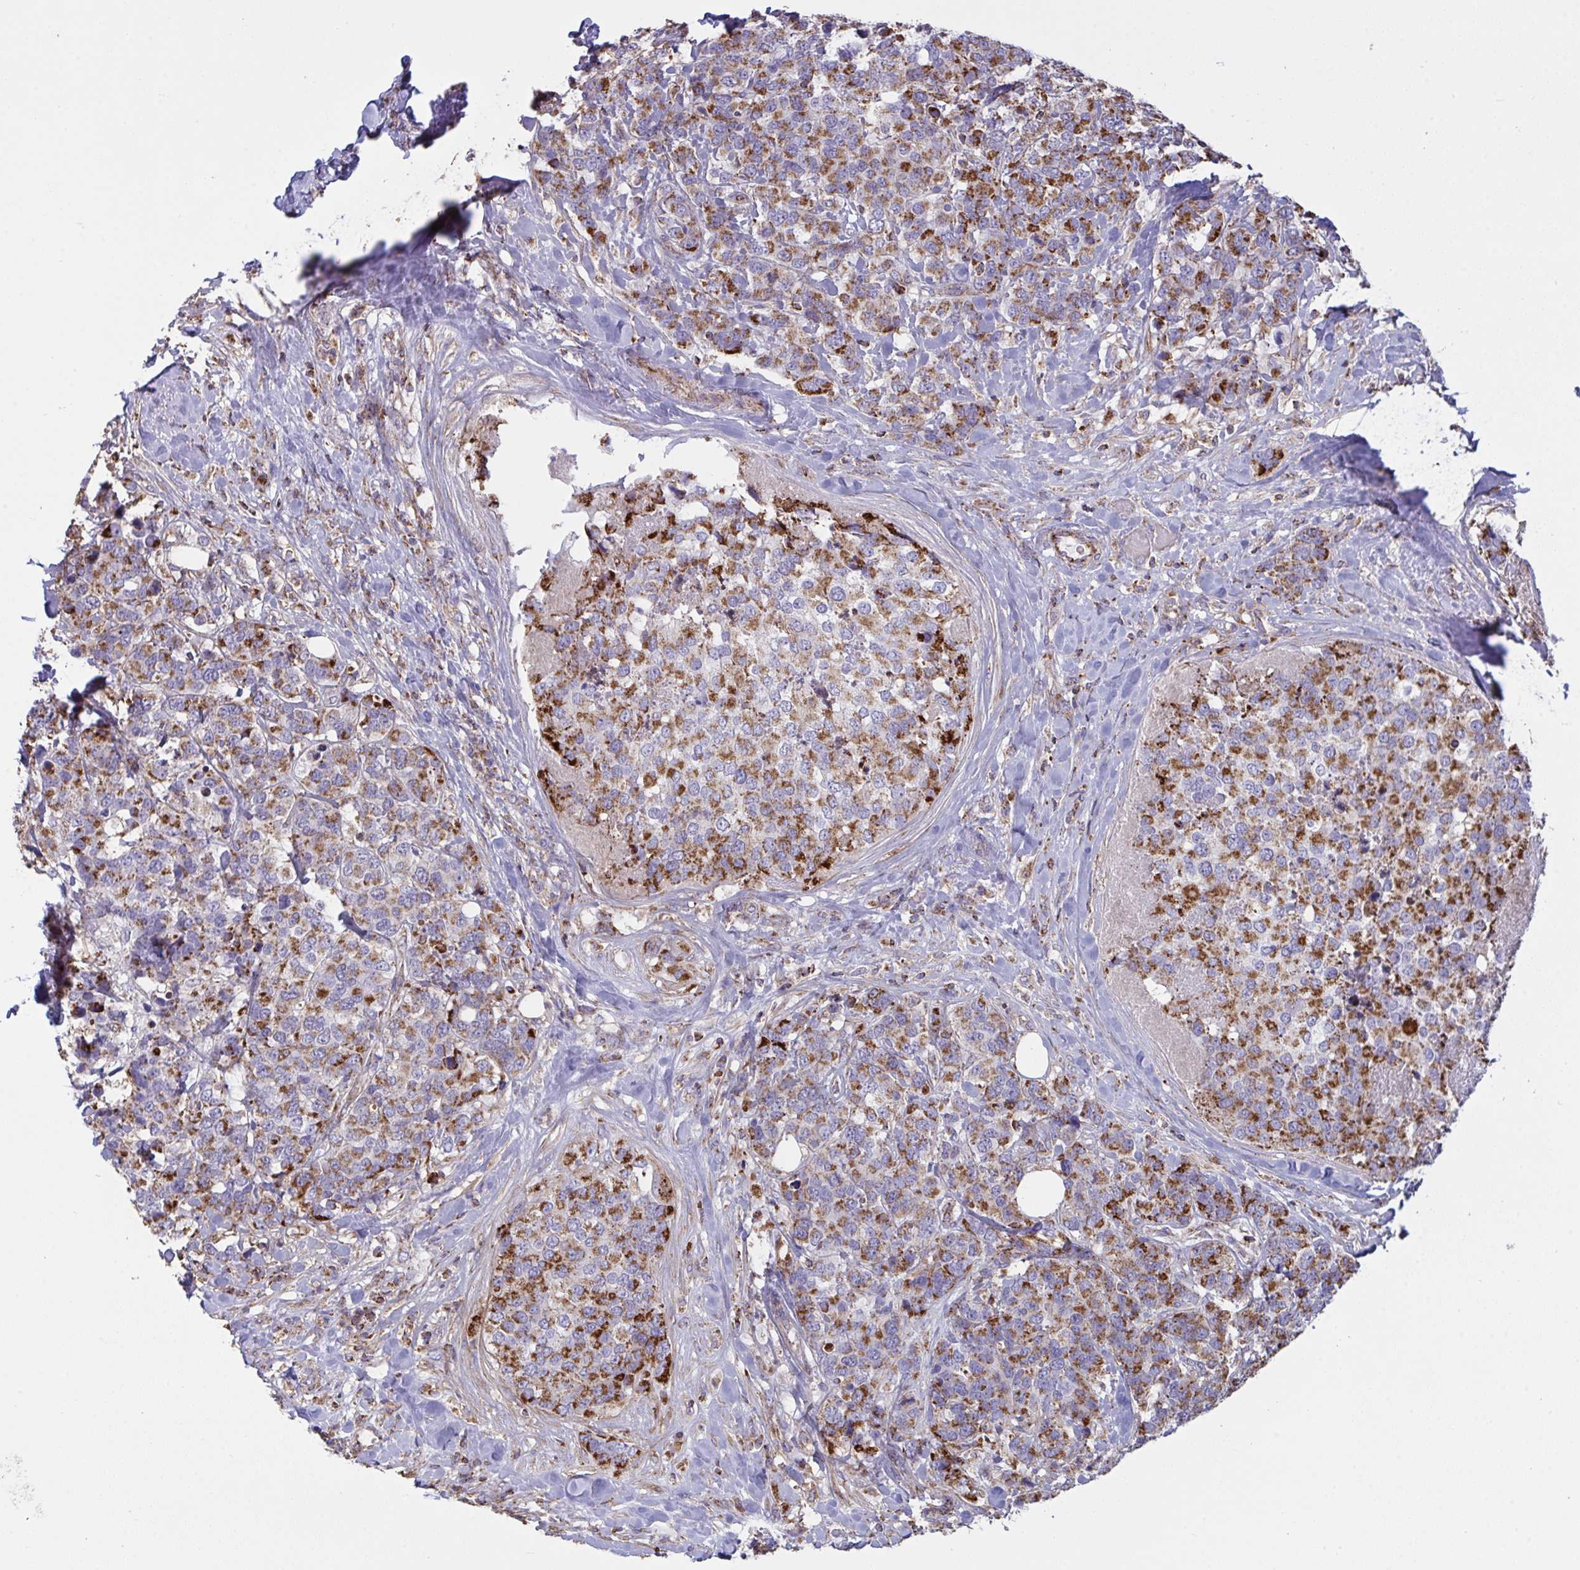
{"staining": {"intensity": "strong", "quantity": ">75%", "location": "cytoplasmic/membranous"}, "tissue": "breast cancer", "cell_type": "Tumor cells", "image_type": "cancer", "snomed": [{"axis": "morphology", "description": "Lobular carcinoma"}, {"axis": "topography", "description": "Breast"}], "caption": "Brown immunohistochemical staining in human breast cancer exhibits strong cytoplasmic/membranous positivity in about >75% of tumor cells.", "gene": "MICOS10", "patient": {"sex": "female", "age": 59}}